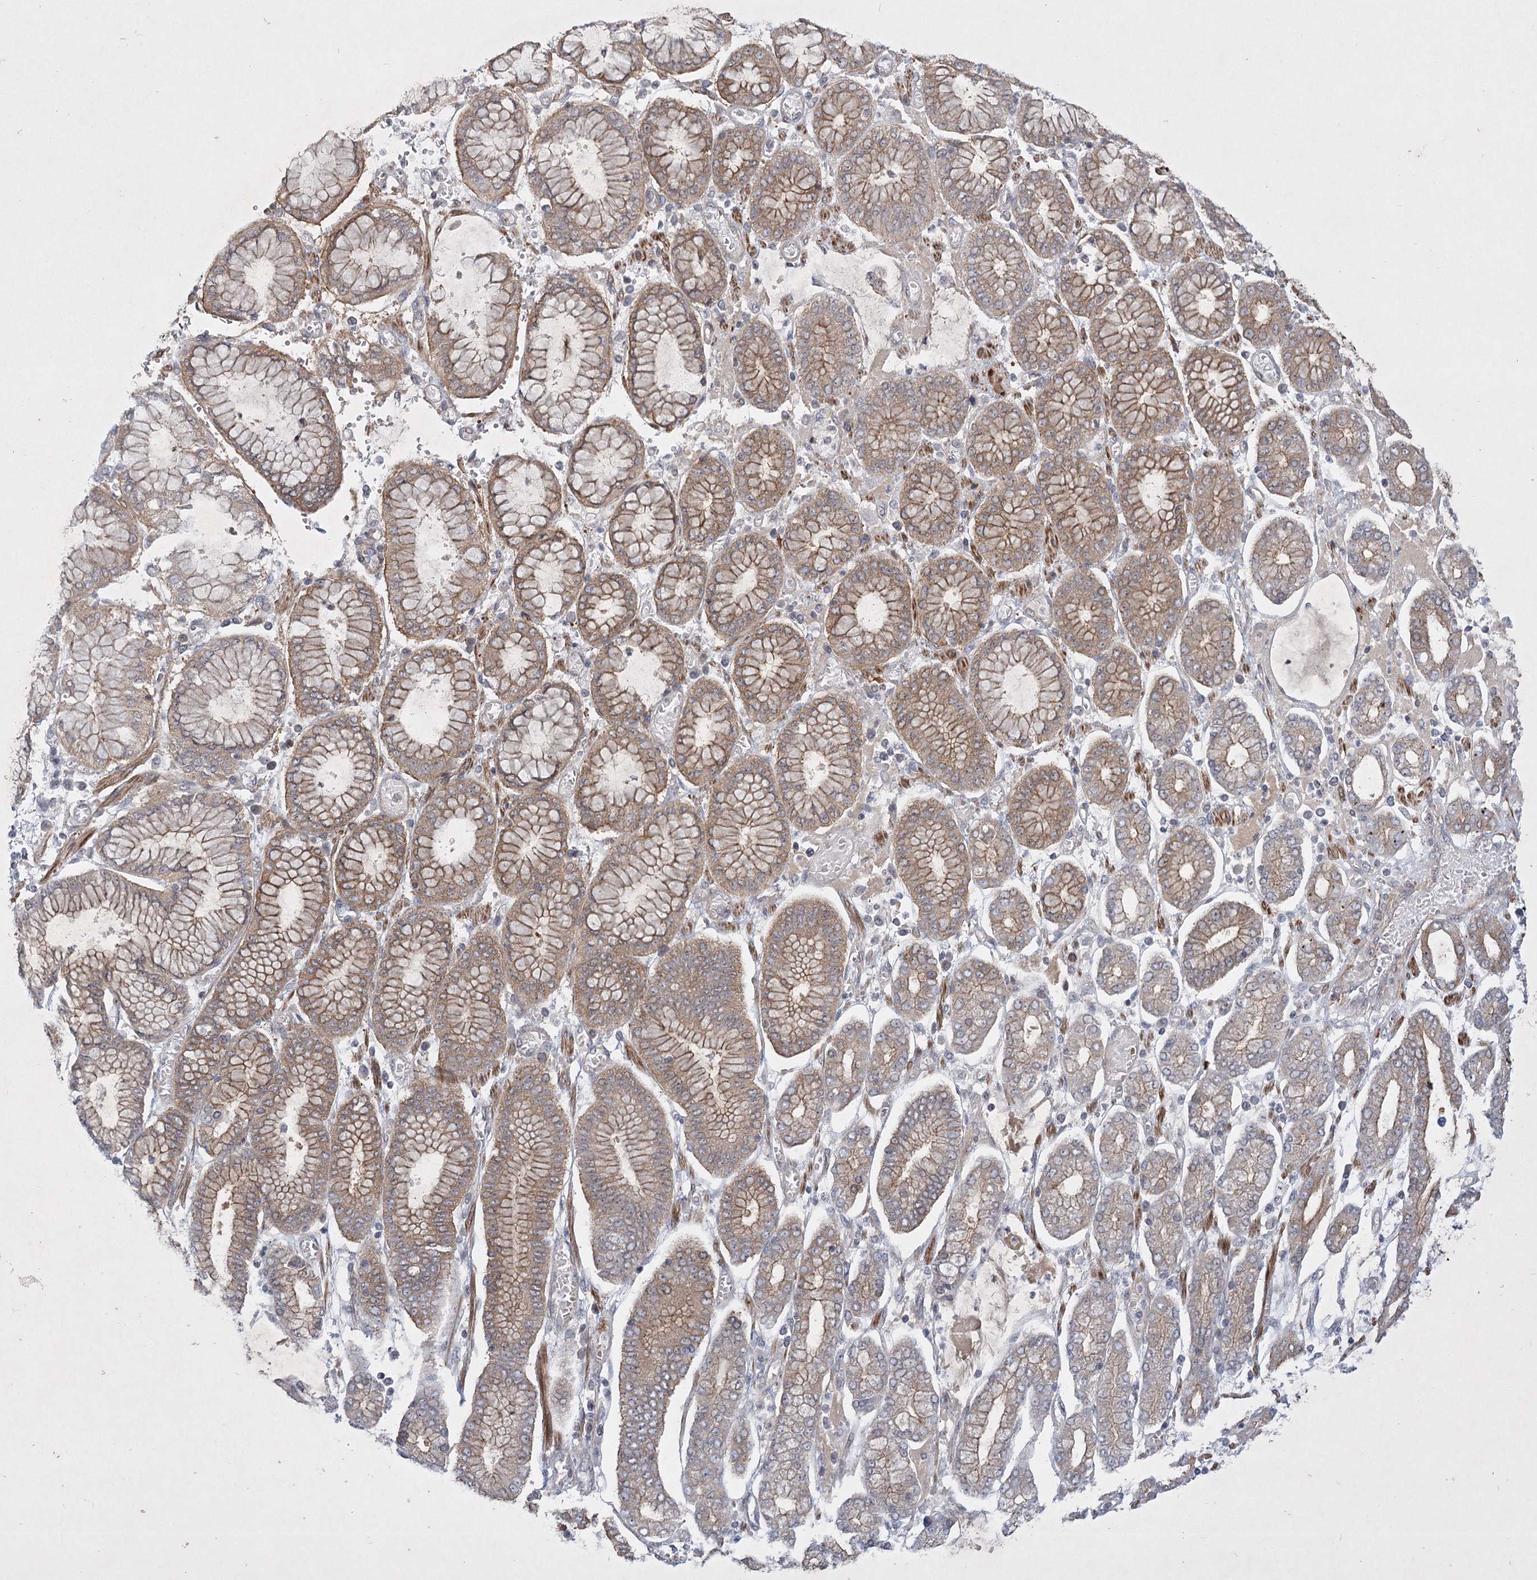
{"staining": {"intensity": "moderate", "quantity": "25%-75%", "location": "cytoplasmic/membranous"}, "tissue": "stomach cancer", "cell_type": "Tumor cells", "image_type": "cancer", "snomed": [{"axis": "morphology", "description": "Adenocarcinoma, NOS"}, {"axis": "topography", "description": "Stomach"}], "caption": "IHC of human stomach cancer demonstrates medium levels of moderate cytoplasmic/membranous staining in about 25%-75% of tumor cells.", "gene": "SH2D3A", "patient": {"sex": "male", "age": 76}}